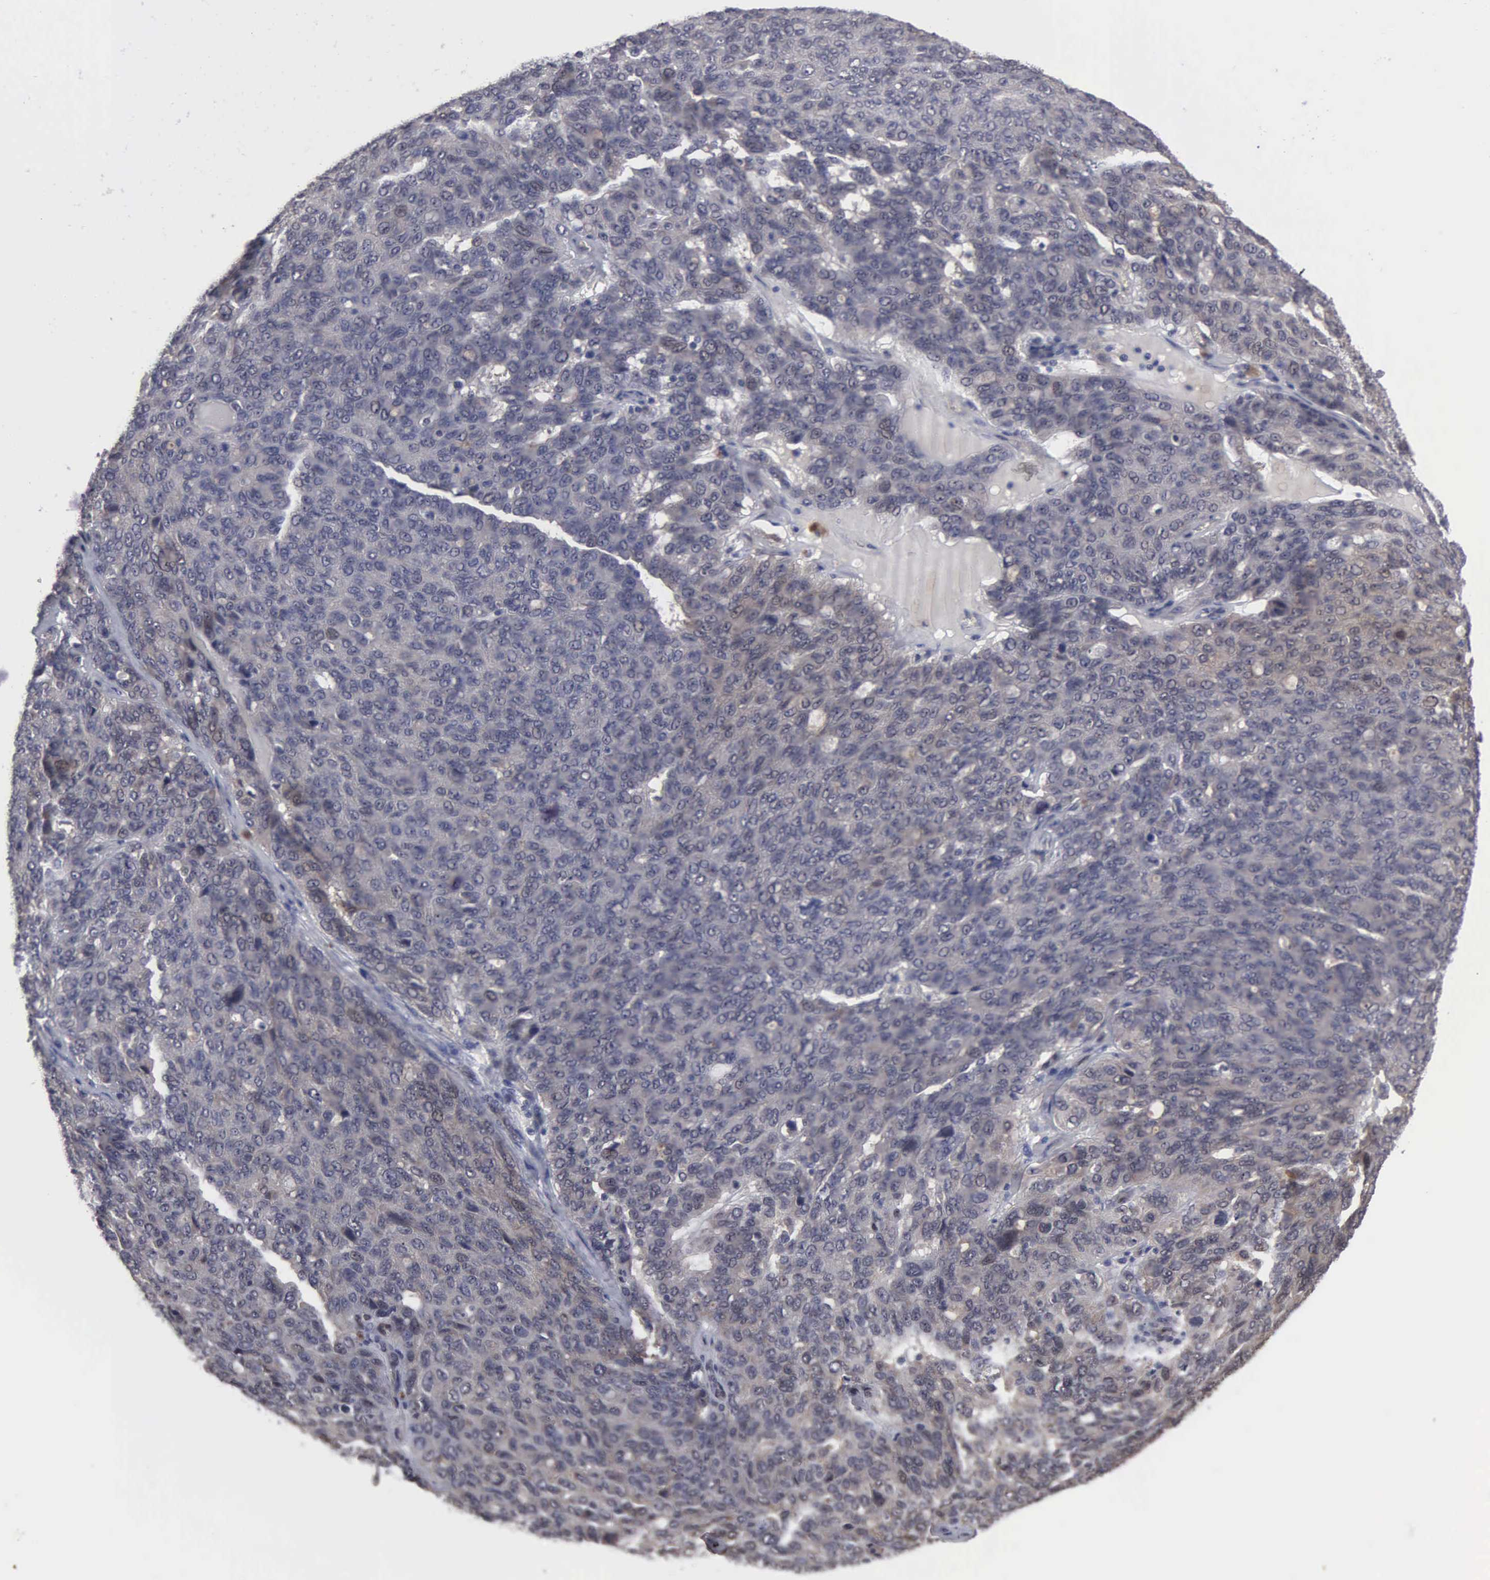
{"staining": {"intensity": "weak", "quantity": "<25%", "location": "nuclear"}, "tissue": "ovarian cancer", "cell_type": "Tumor cells", "image_type": "cancer", "snomed": [{"axis": "morphology", "description": "Carcinoma, endometroid"}, {"axis": "topography", "description": "Ovary"}], "caption": "An immunohistochemistry micrograph of ovarian cancer is shown. There is no staining in tumor cells of ovarian cancer.", "gene": "ZBTB33", "patient": {"sex": "female", "age": 60}}